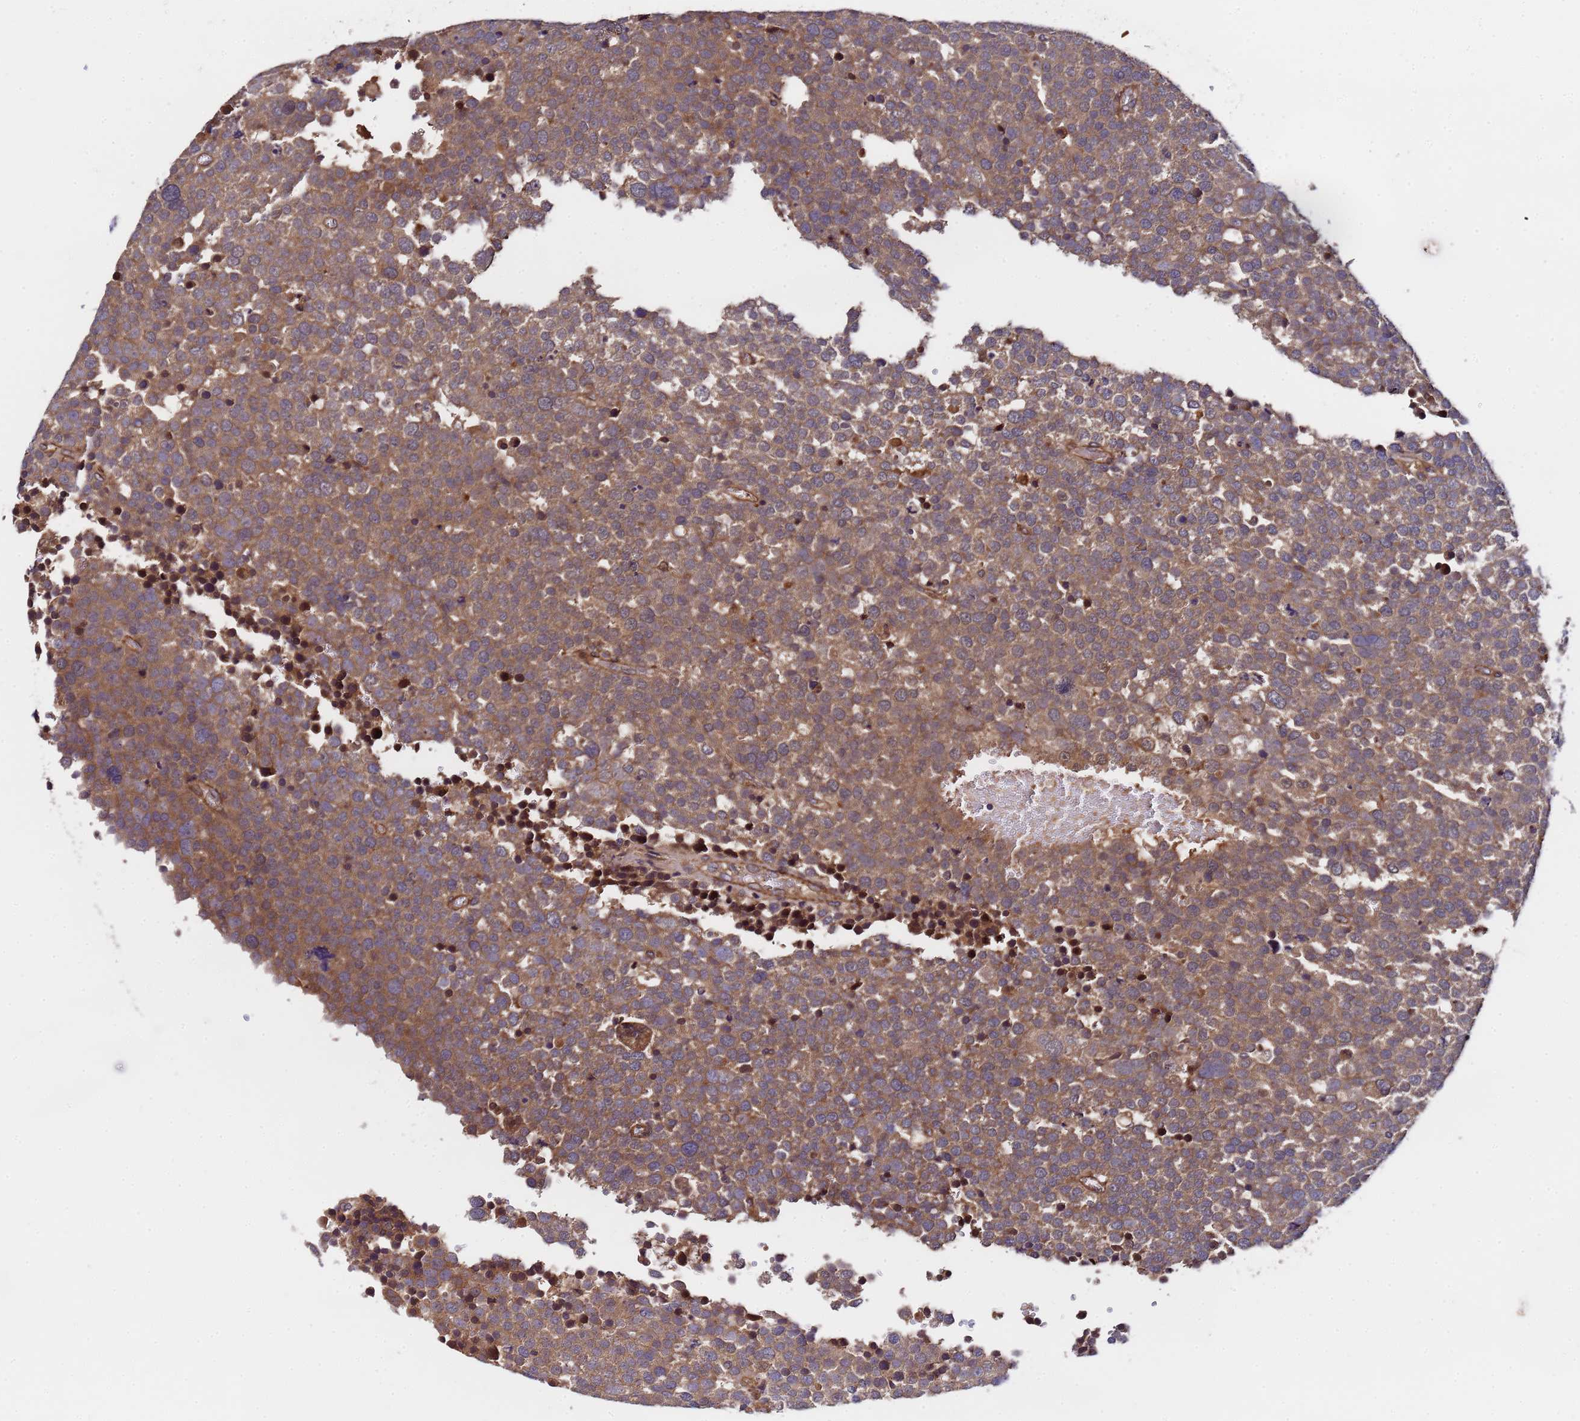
{"staining": {"intensity": "moderate", "quantity": ">75%", "location": "cytoplasmic/membranous"}, "tissue": "testis cancer", "cell_type": "Tumor cells", "image_type": "cancer", "snomed": [{"axis": "morphology", "description": "Seminoma, NOS"}, {"axis": "topography", "description": "Testis"}], "caption": "DAB immunohistochemical staining of seminoma (testis) reveals moderate cytoplasmic/membranous protein positivity in approximately >75% of tumor cells. (DAB IHC with brightfield microscopy, high magnification).", "gene": "GSTCD", "patient": {"sex": "male", "age": 71}}